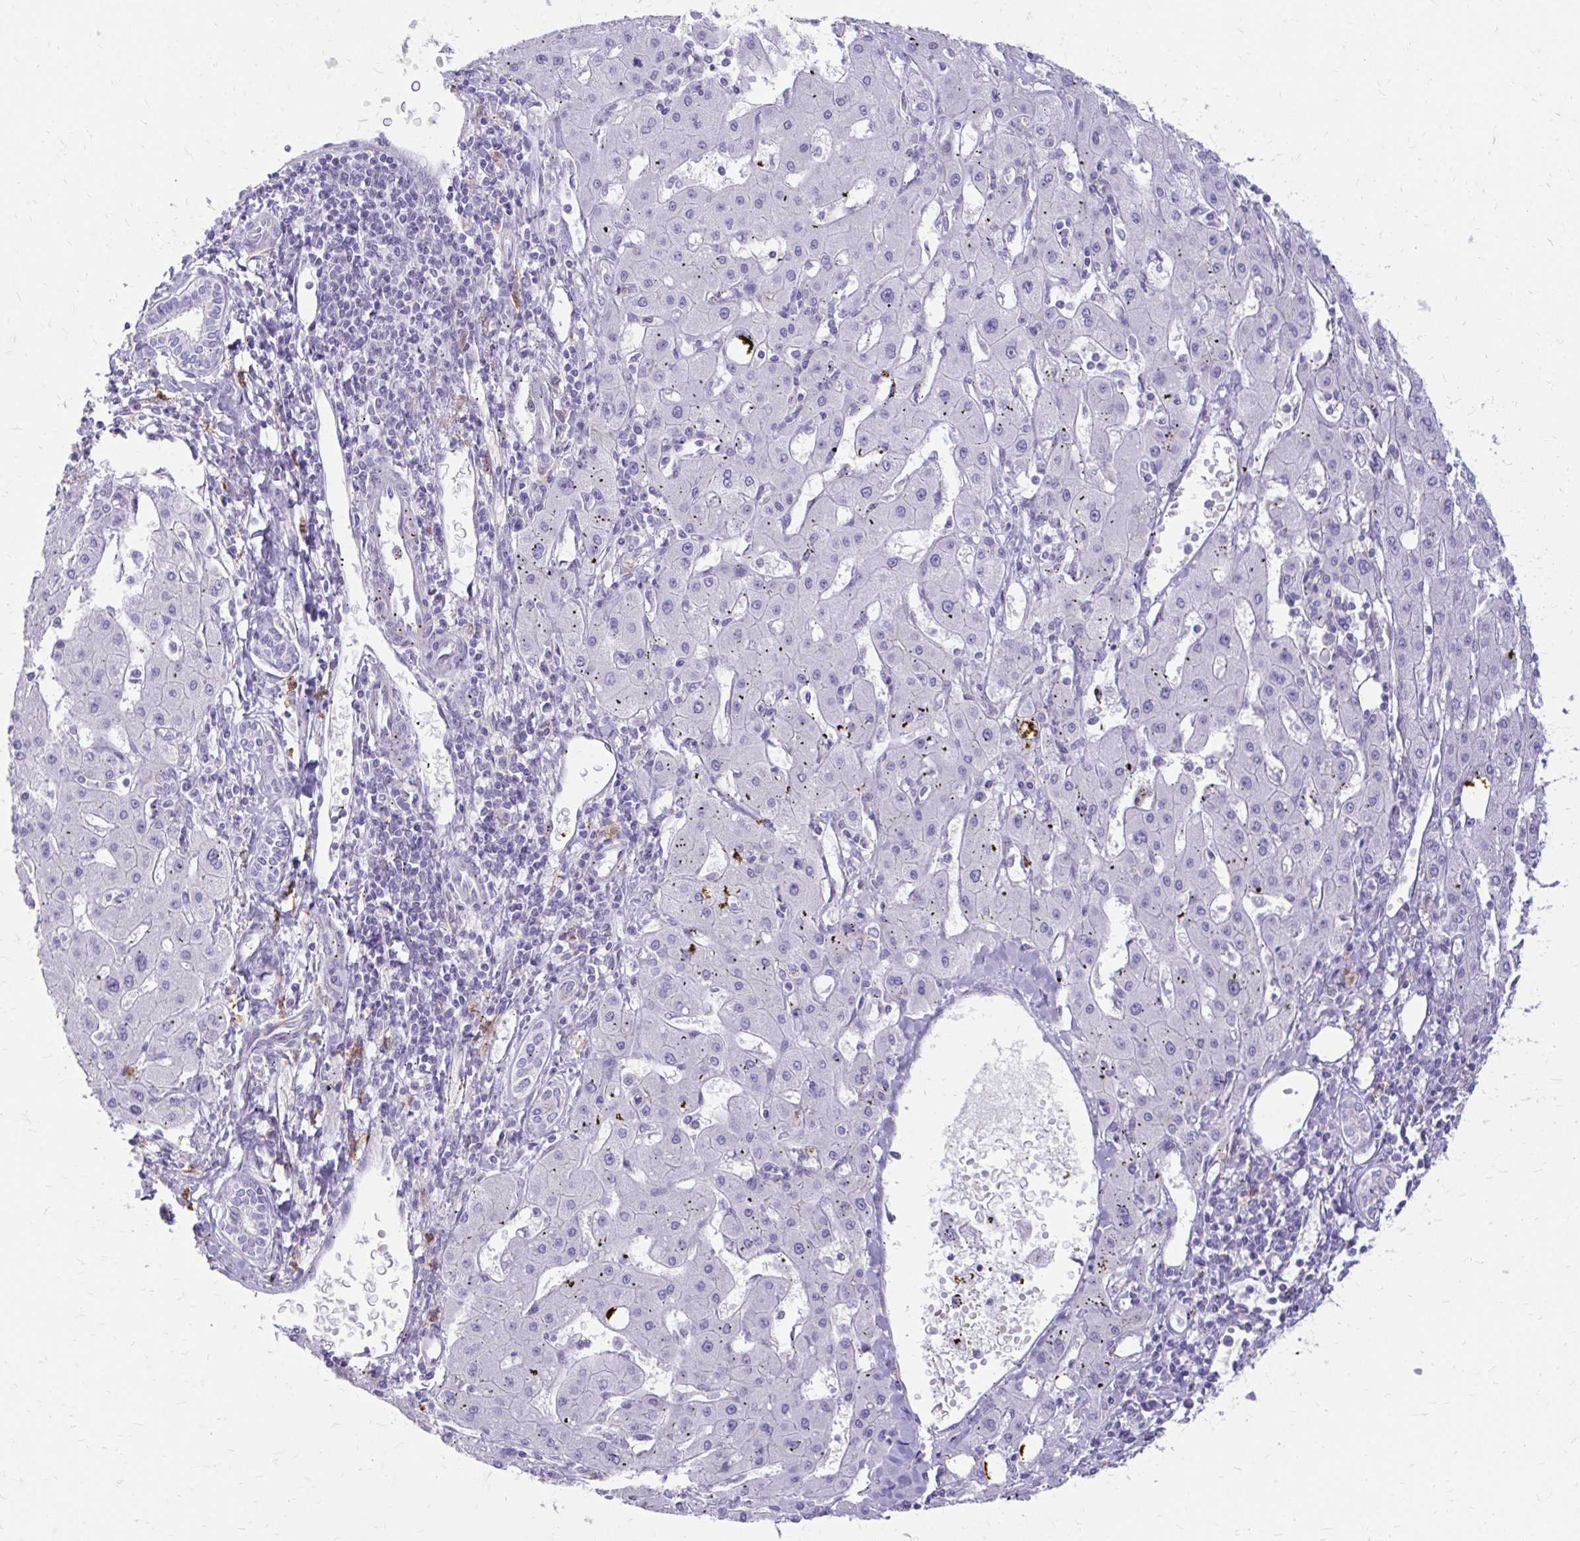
{"staining": {"intensity": "negative", "quantity": "none", "location": "none"}, "tissue": "liver cancer", "cell_type": "Tumor cells", "image_type": "cancer", "snomed": [{"axis": "morphology", "description": "Carcinoma, Hepatocellular, NOS"}, {"axis": "topography", "description": "Liver"}], "caption": "Human liver hepatocellular carcinoma stained for a protein using IHC demonstrates no positivity in tumor cells.", "gene": "SIGLEC11", "patient": {"sex": "male", "age": 72}}